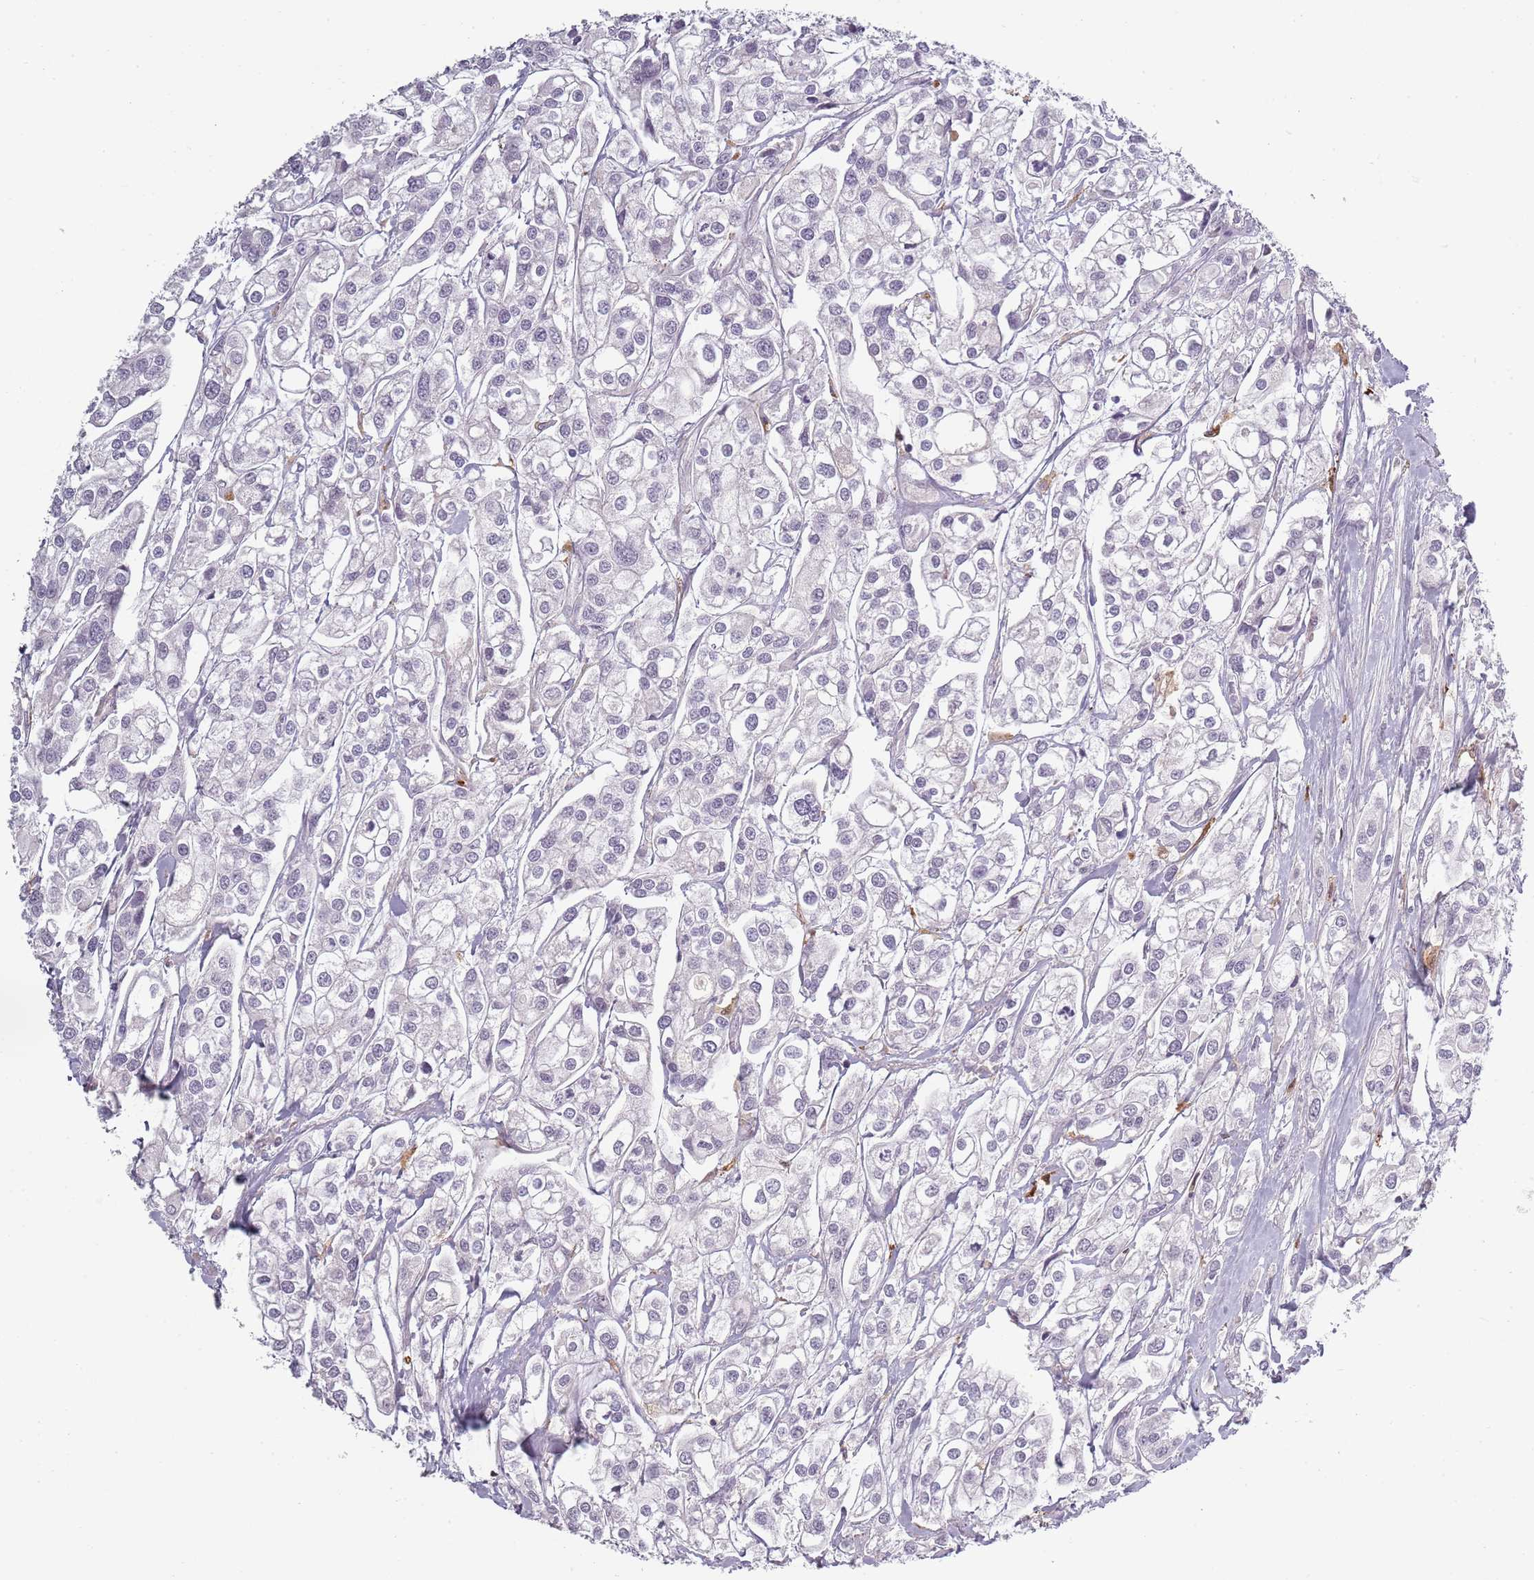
{"staining": {"intensity": "negative", "quantity": "none", "location": "none"}, "tissue": "urothelial cancer", "cell_type": "Tumor cells", "image_type": "cancer", "snomed": [{"axis": "morphology", "description": "Urothelial carcinoma, High grade"}, {"axis": "topography", "description": "Urinary bladder"}], "caption": "This is an immunohistochemistry (IHC) histopathology image of urothelial carcinoma (high-grade). There is no expression in tumor cells.", "gene": "CC2D2B", "patient": {"sex": "male", "age": 67}}